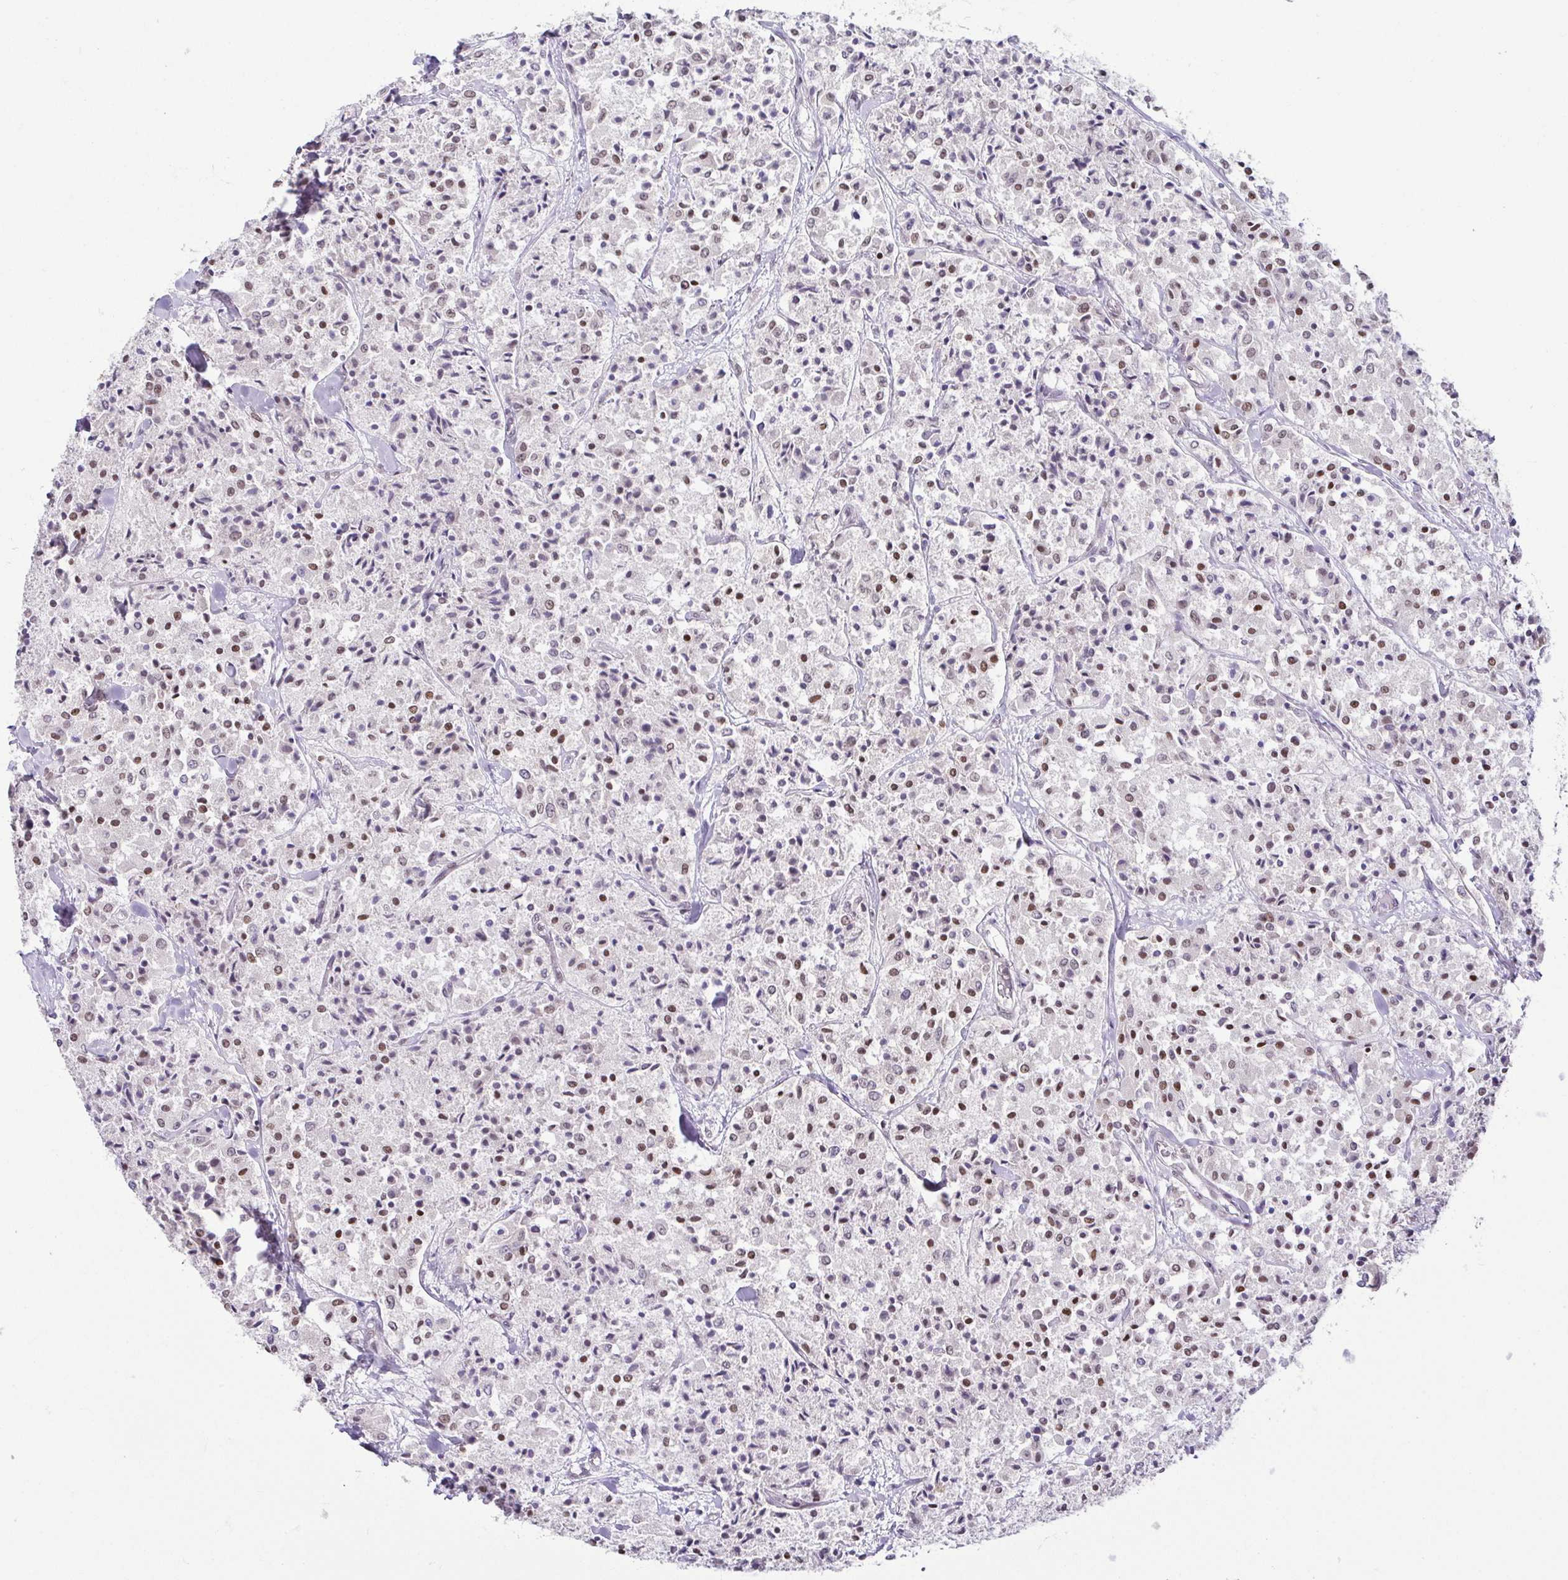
{"staining": {"intensity": "weak", "quantity": "25%-75%", "location": "nuclear"}, "tissue": "carcinoid", "cell_type": "Tumor cells", "image_type": "cancer", "snomed": [{"axis": "morphology", "description": "Carcinoid, malignant, NOS"}, {"axis": "topography", "description": "Lung"}], "caption": "A brown stain shows weak nuclear positivity of a protein in malignant carcinoid tumor cells.", "gene": "RBM3", "patient": {"sex": "male", "age": 71}}